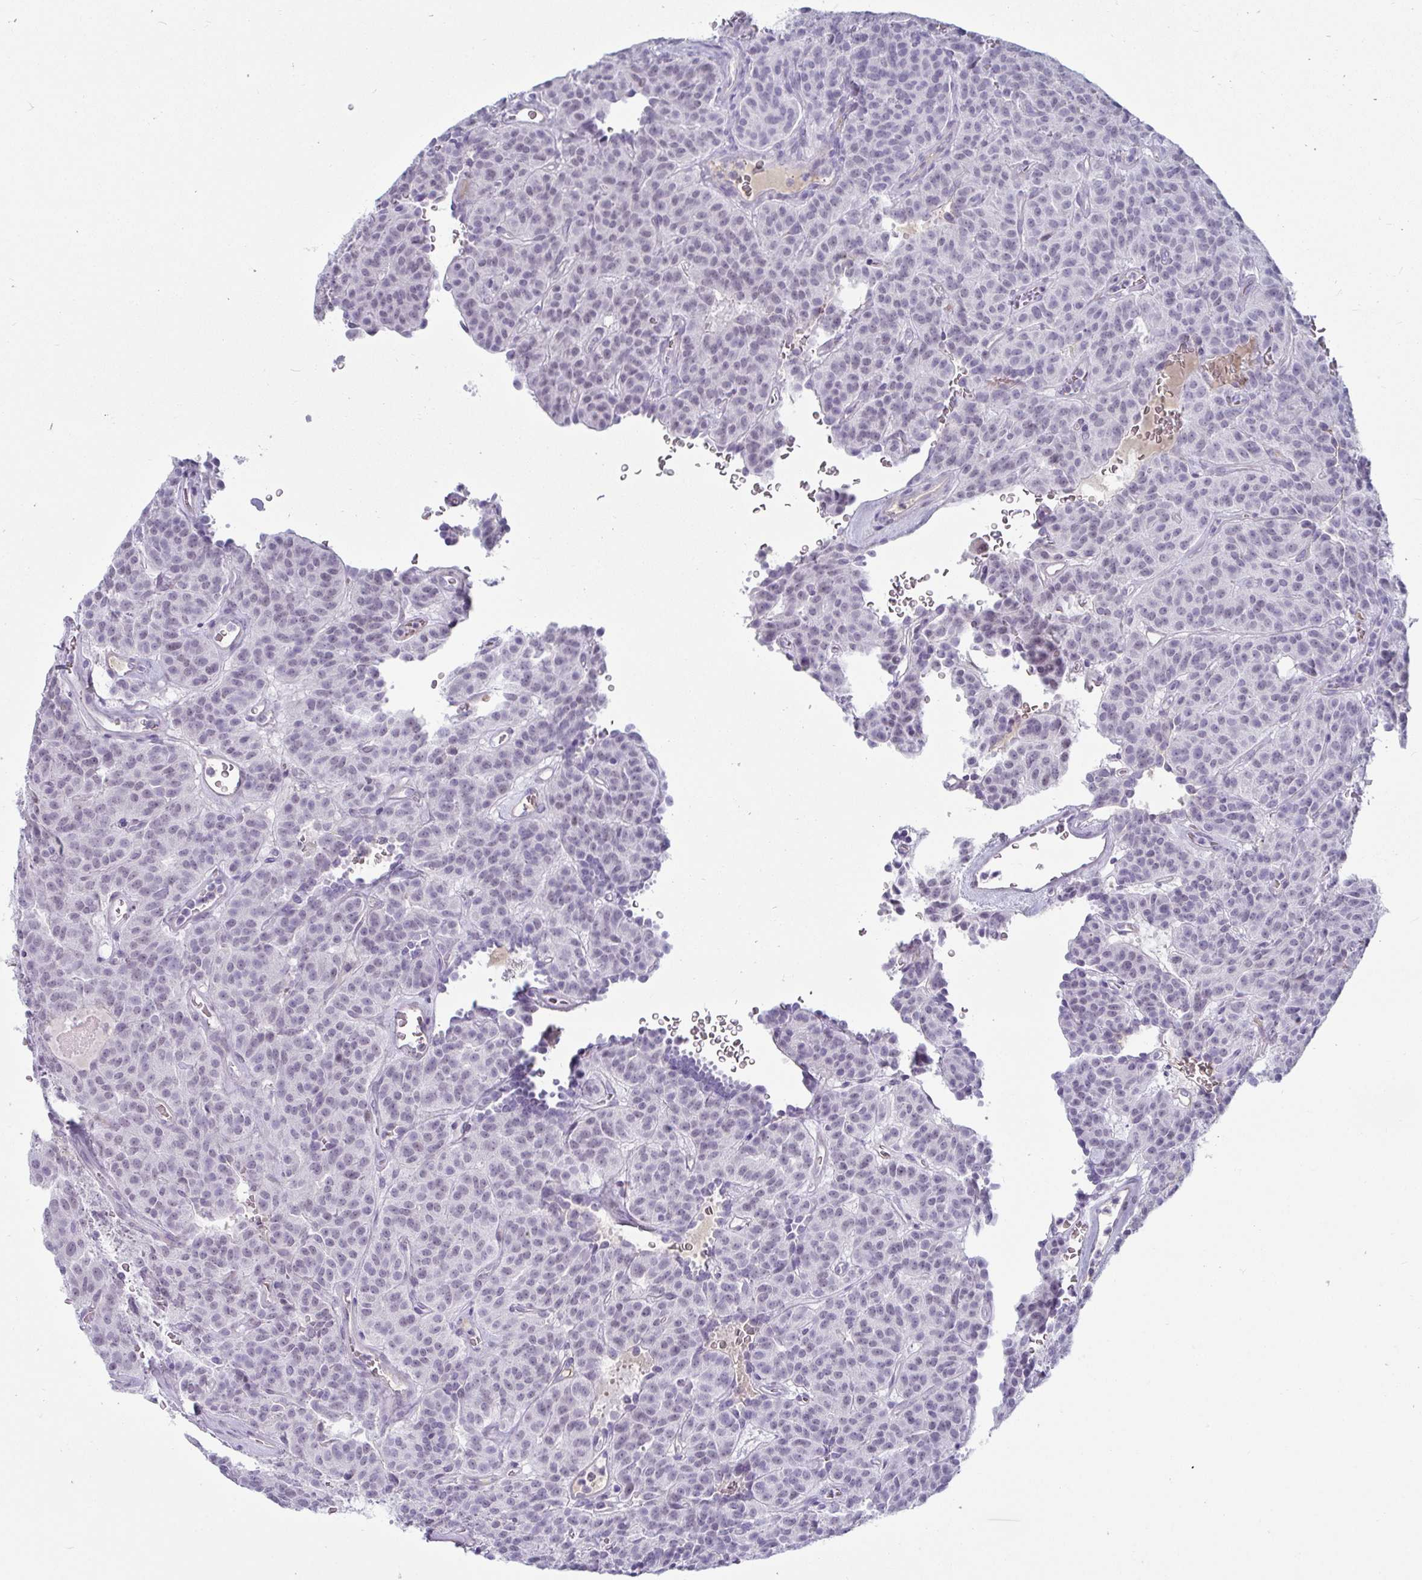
{"staining": {"intensity": "negative", "quantity": "none", "location": "none"}, "tissue": "carcinoid", "cell_type": "Tumor cells", "image_type": "cancer", "snomed": [{"axis": "morphology", "description": "Carcinoid, malignant, NOS"}, {"axis": "topography", "description": "Lung"}], "caption": "Immunohistochemistry photomicrograph of neoplastic tissue: carcinoid (malignant) stained with DAB demonstrates no significant protein positivity in tumor cells. (Brightfield microscopy of DAB immunohistochemistry at high magnification).", "gene": "NPY", "patient": {"sex": "female", "age": 61}}